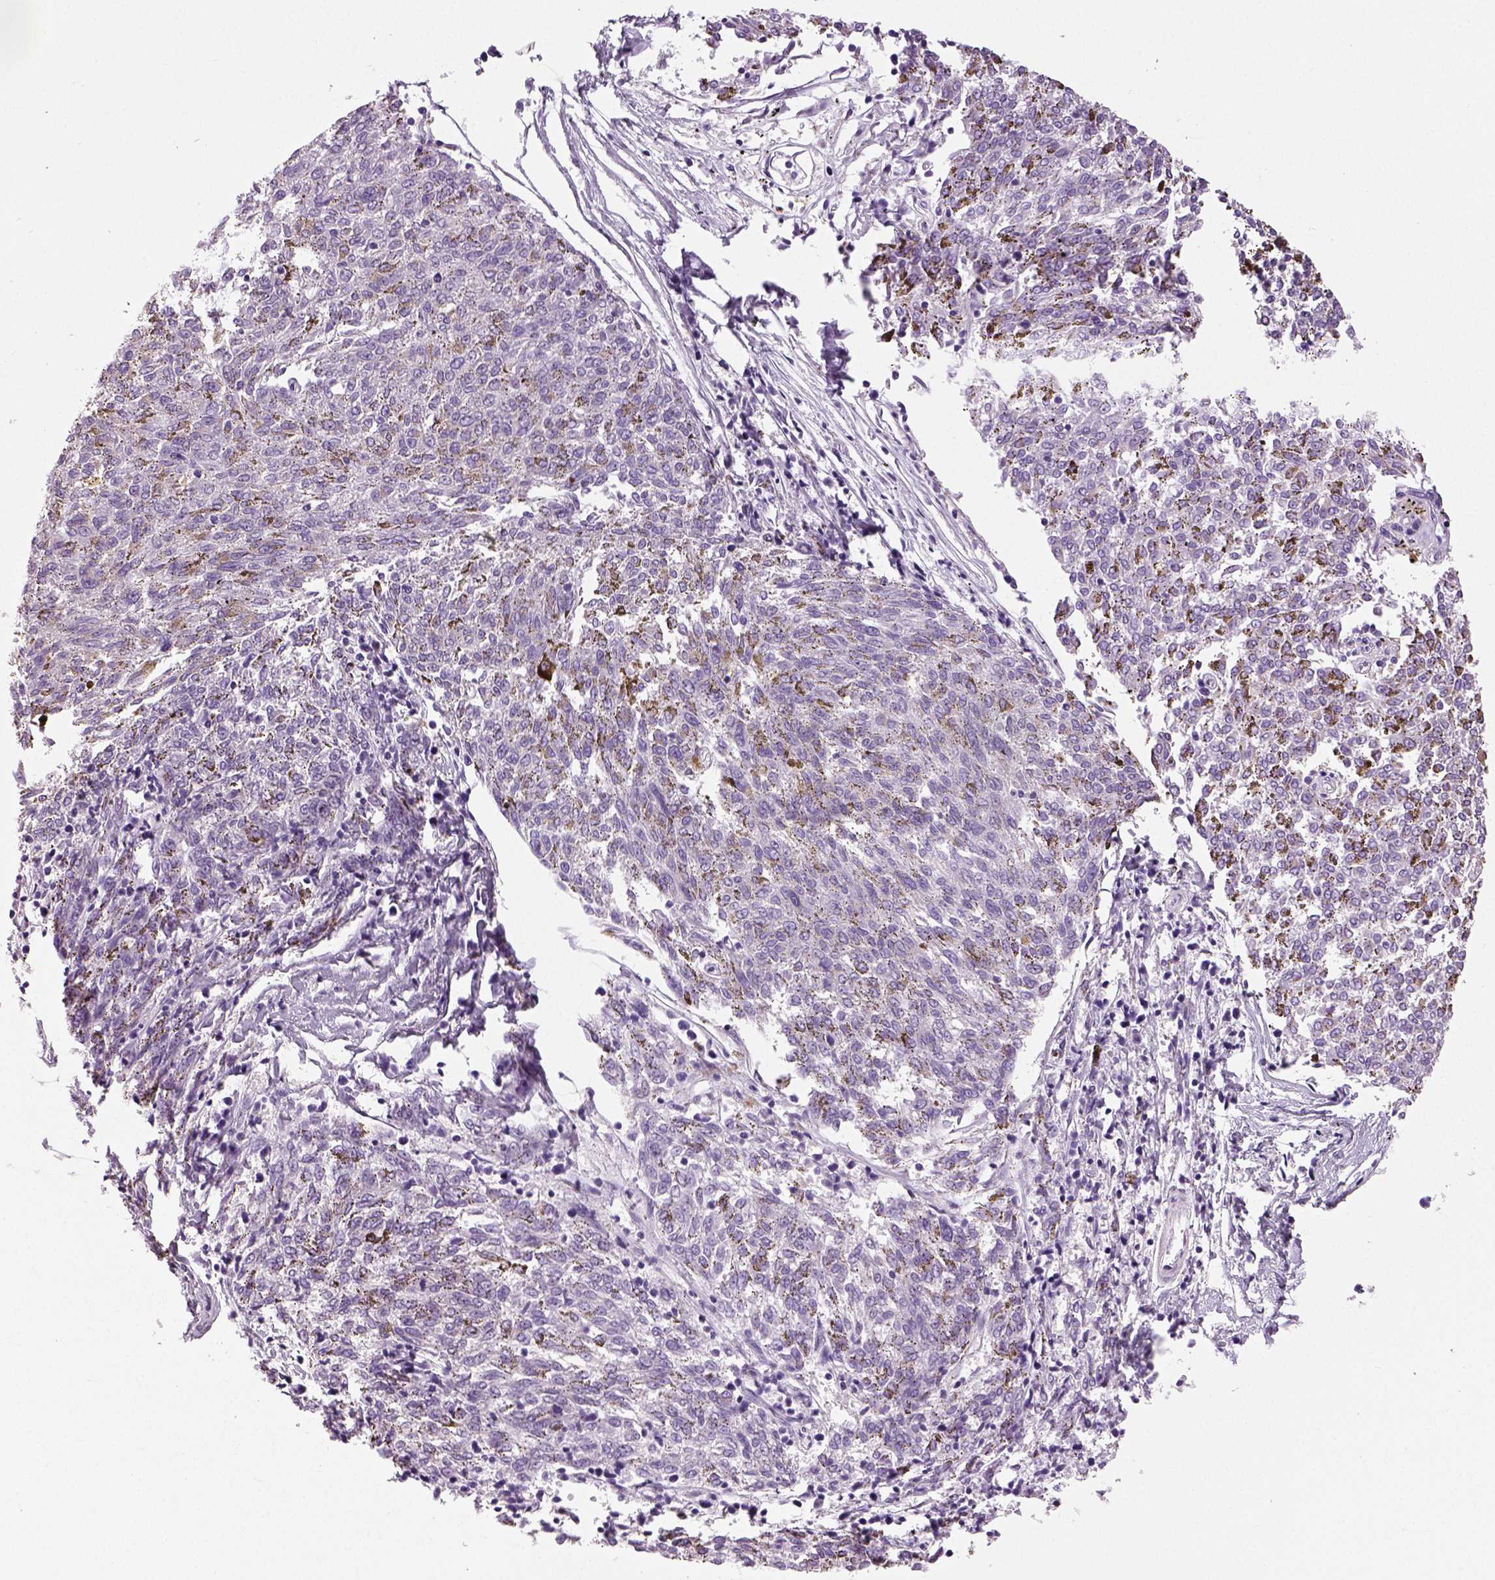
{"staining": {"intensity": "negative", "quantity": "none", "location": "none"}, "tissue": "melanoma", "cell_type": "Tumor cells", "image_type": "cancer", "snomed": [{"axis": "morphology", "description": "Malignant melanoma, NOS"}, {"axis": "topography", "description": "Skin"}], "caption": "Immunohistochemistry (IHC) micrograph of neoplastic tissue: human melanoma stained with DAB displays no significant protein expression in tumor cells.", "gene": "NECAB2", "patient": {"sex": "female", "age": 72}}